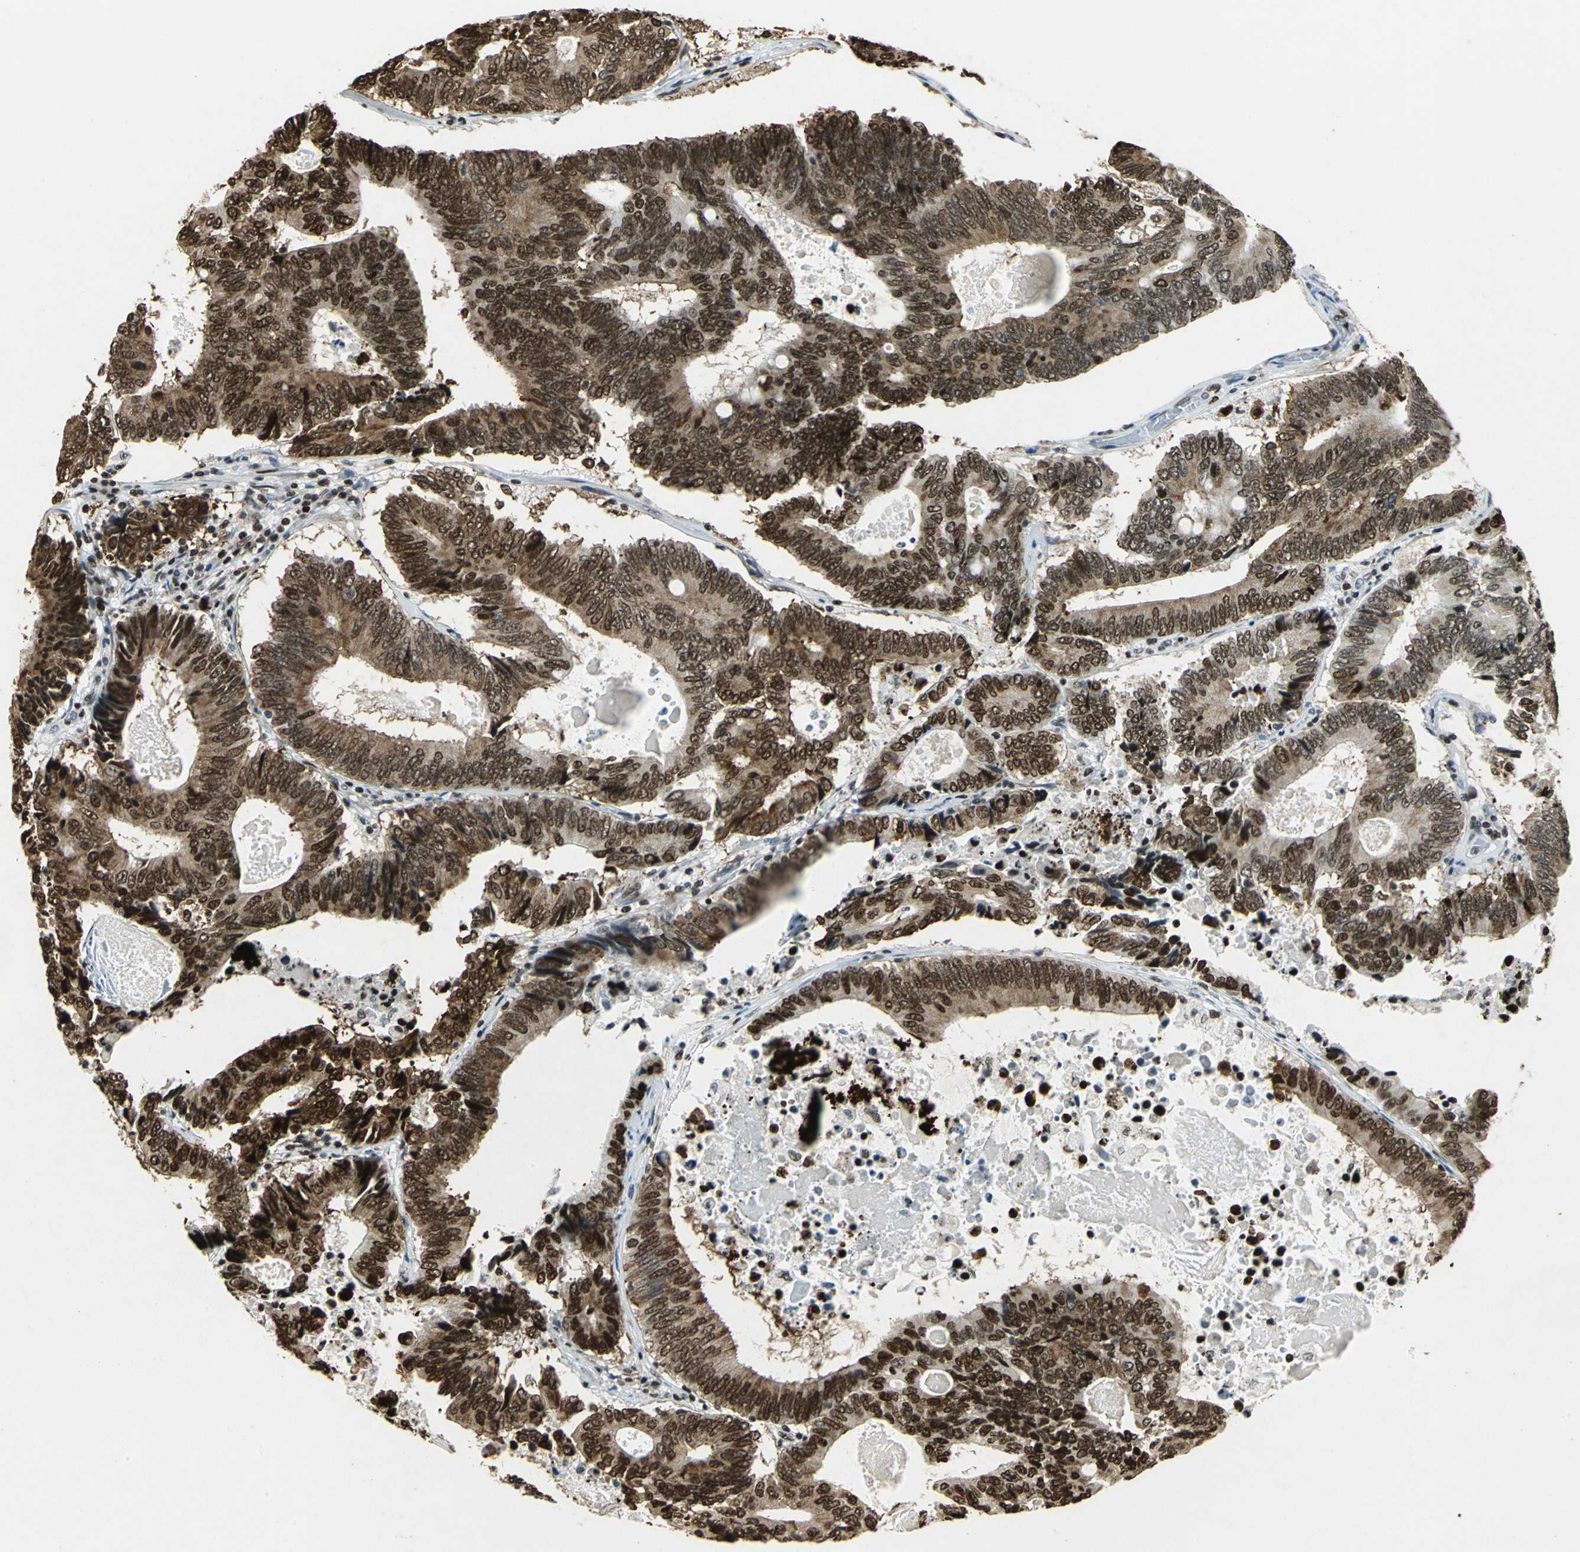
{"staining": {"intensity": "strong", "quantity": ">75%", "location": "cytoplasmic/membranous,nuclear"}, "tissue": "colorectal cancer", "cell_type": "Tumor cells", "image_type": "cancer", "snomed": [{"axis": "morphology", "description": "Adenocarcinoma, NOS"}, {"axis": "topography", "description": "Colon"}], "caption": "Human colorectal cancer stained for a protein (brown) exhibits strong cytoplasmic/membranous and nuclear positive expression in approximately >75% of tumor cells.", "gene": "HMGB1", "patient": {"sex": "female", "age": 78}}